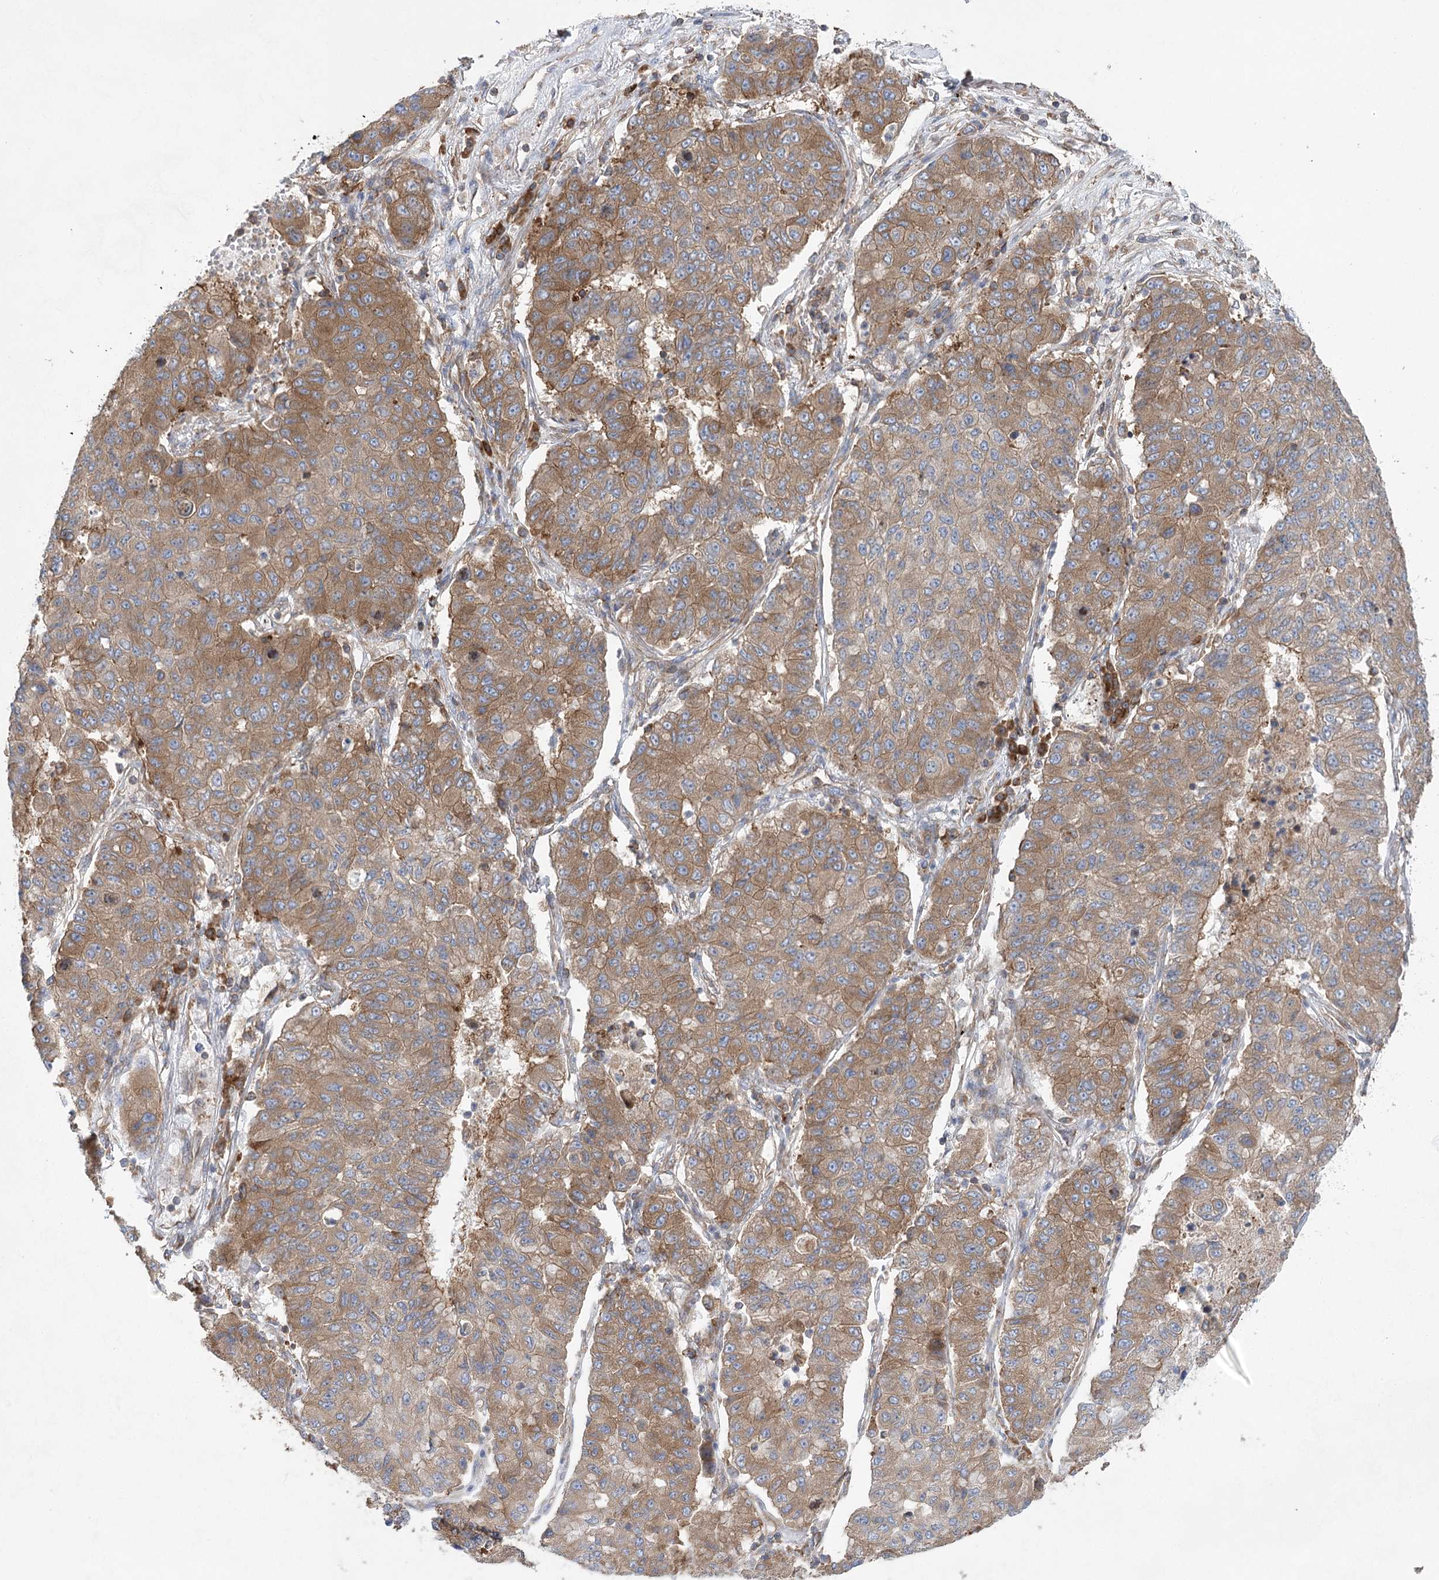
{"staining": {"intensity": "moderate", "quantity": ">75%", "location": "cytoplasmic/membranous"}, "tissue": "lung cancer", "cell_type": "Tumor cells", "image_type": "cancer", "snomed": [{"axis": "morphology", "description": "Squamous cell carcinoma, NOS"}, {"axis": "topography", "description": "Lung"}], "caption": "Immunohistochemical staining of human lung cancer (squamous cell carcinoma) demonstrates medium levels of moderate cytoplasmic/membranous protein positivity in approximately >75% of tumor cells.", "gene": "EIF3A", "patient": {"sex": "male", "age": 74}}